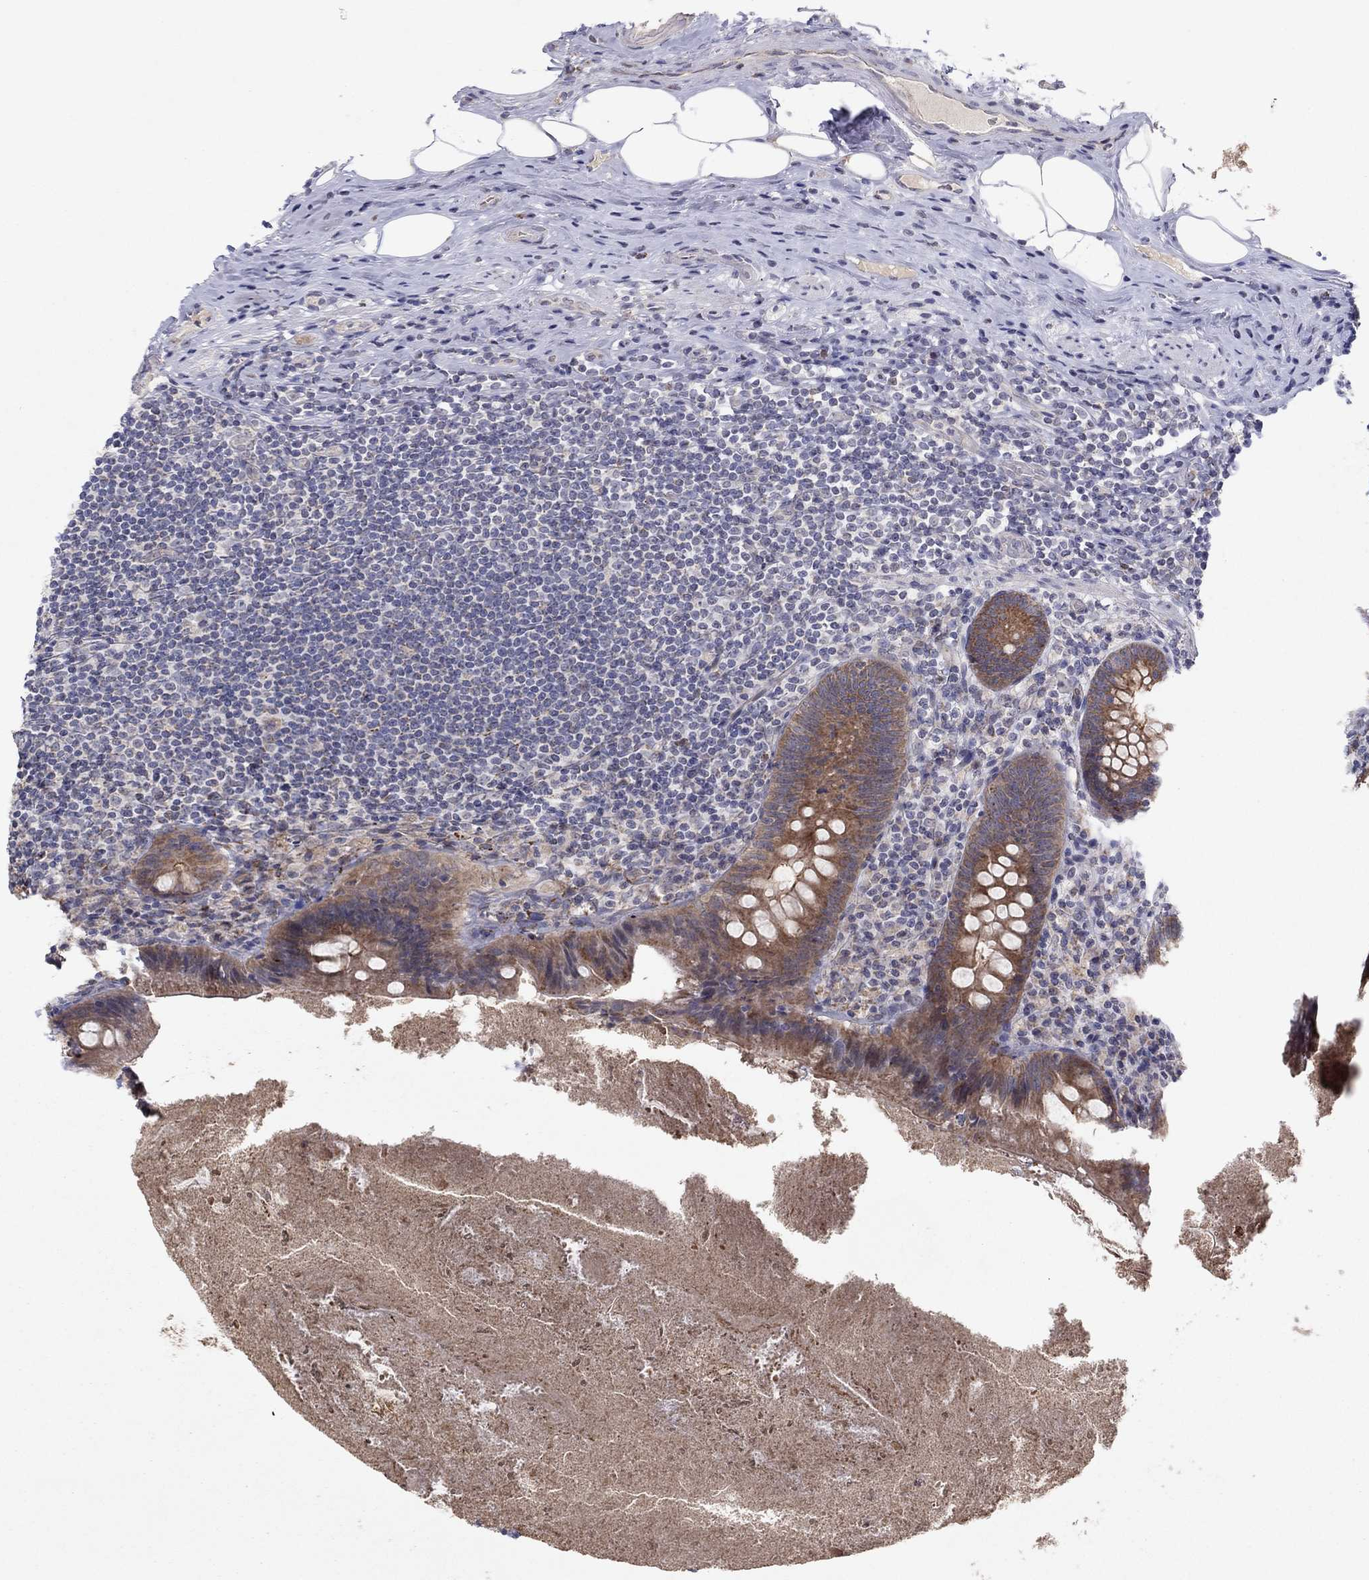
{"staining": {"intensity": "moderate", "quantity": ">75%", "location": "cytoplasmic/membranous"}, "tissue": "appendix", "cell_type": "Glandular cells", "image_type": "normal", "snomed": [{"axis": "morphology", "description": "Normal tissue, NOS"}, {"axis": "topography", "description": "Appendix"}], "caption": "Immunohistochemistry staining of unremarkable appendix, which demonstrates medium levels of moderate cytoplasmic/membranous positivity in about >75% of glandular cells indicating moderate cytoplasmic/membranous protein positivity. The staining was performed using DAB (brown) for protein detection and nuclei were counterstained in hematoxylin (blue).", "gene": "CRACDL", "patient": {"sex": "male", "age": 47}}